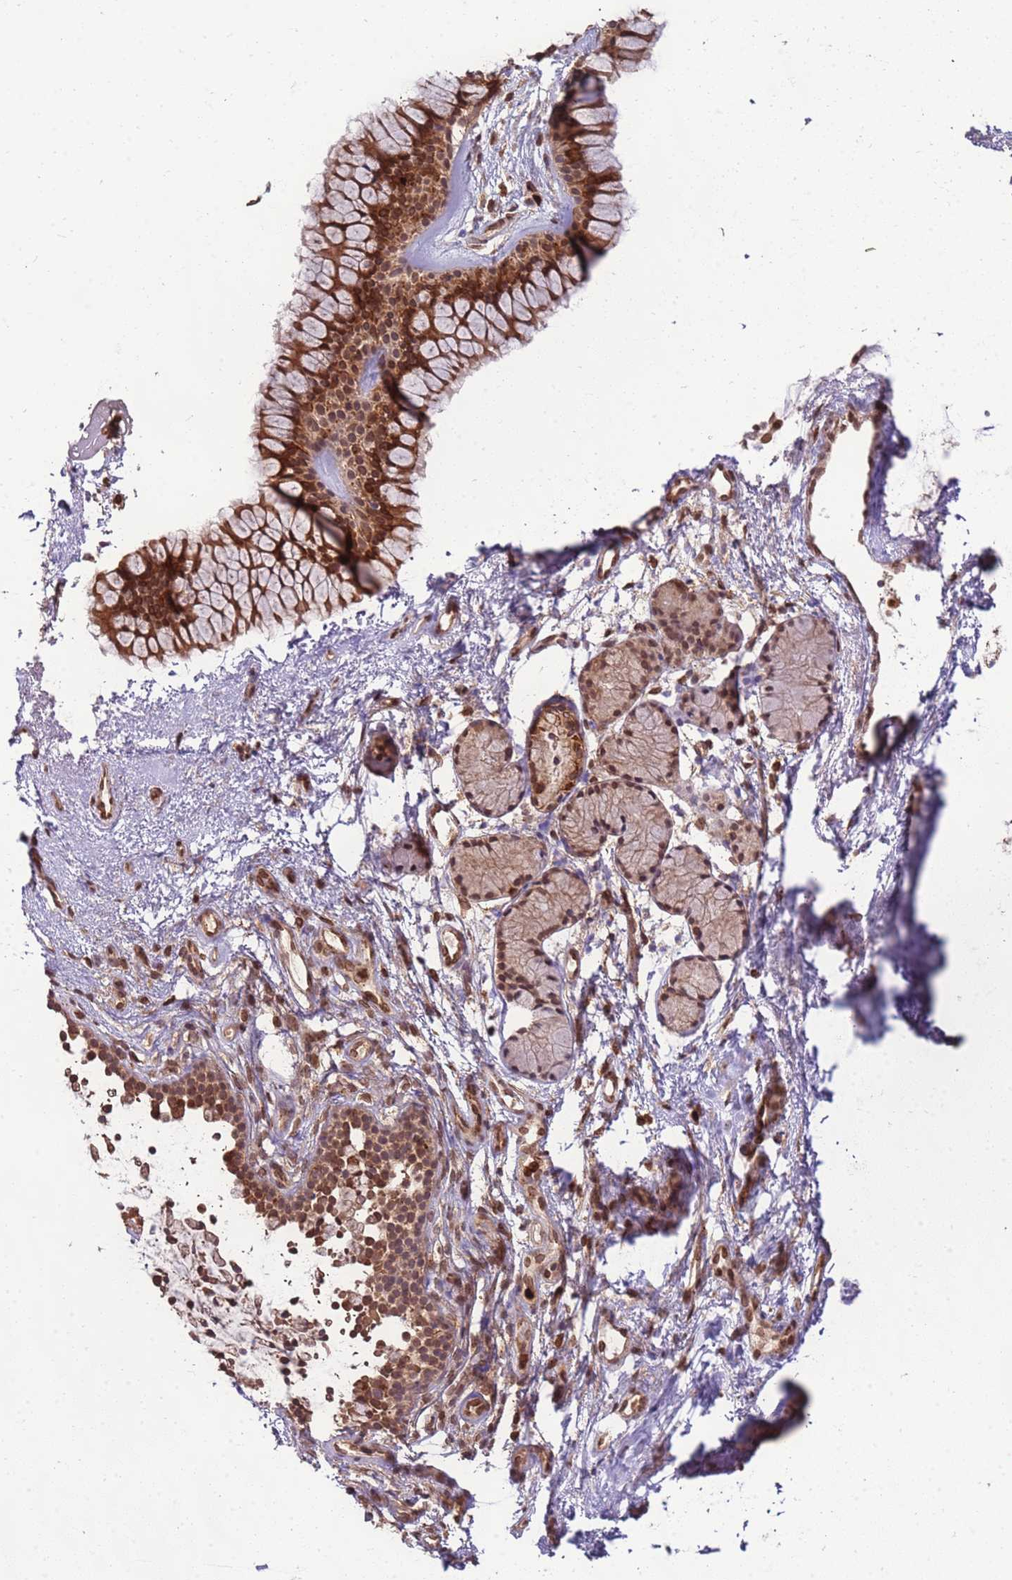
{"staining": {"intensity": "strong", "quantity": ">75%", "location": "cytoplasmic/membranous,nuclear"}, "tissue": "nasopharynx", "cell_type": "Respiratory epithelial cells", "image_type": "normal", "snomed": [{"axis": "morphology", "description": "Normal tissue, NOS"}, {"axis": "topography", "description": "Nasopharynx"}], "caption": "Immunohistochemical staining of unremarkable nasopharynx displays high levels of strong cytoplasmic/membranous,nuclear staining in about >75% of respiratory epithelial cells.", "gene": "CEP170", "patient": {"sex": "male", "age": 82}}